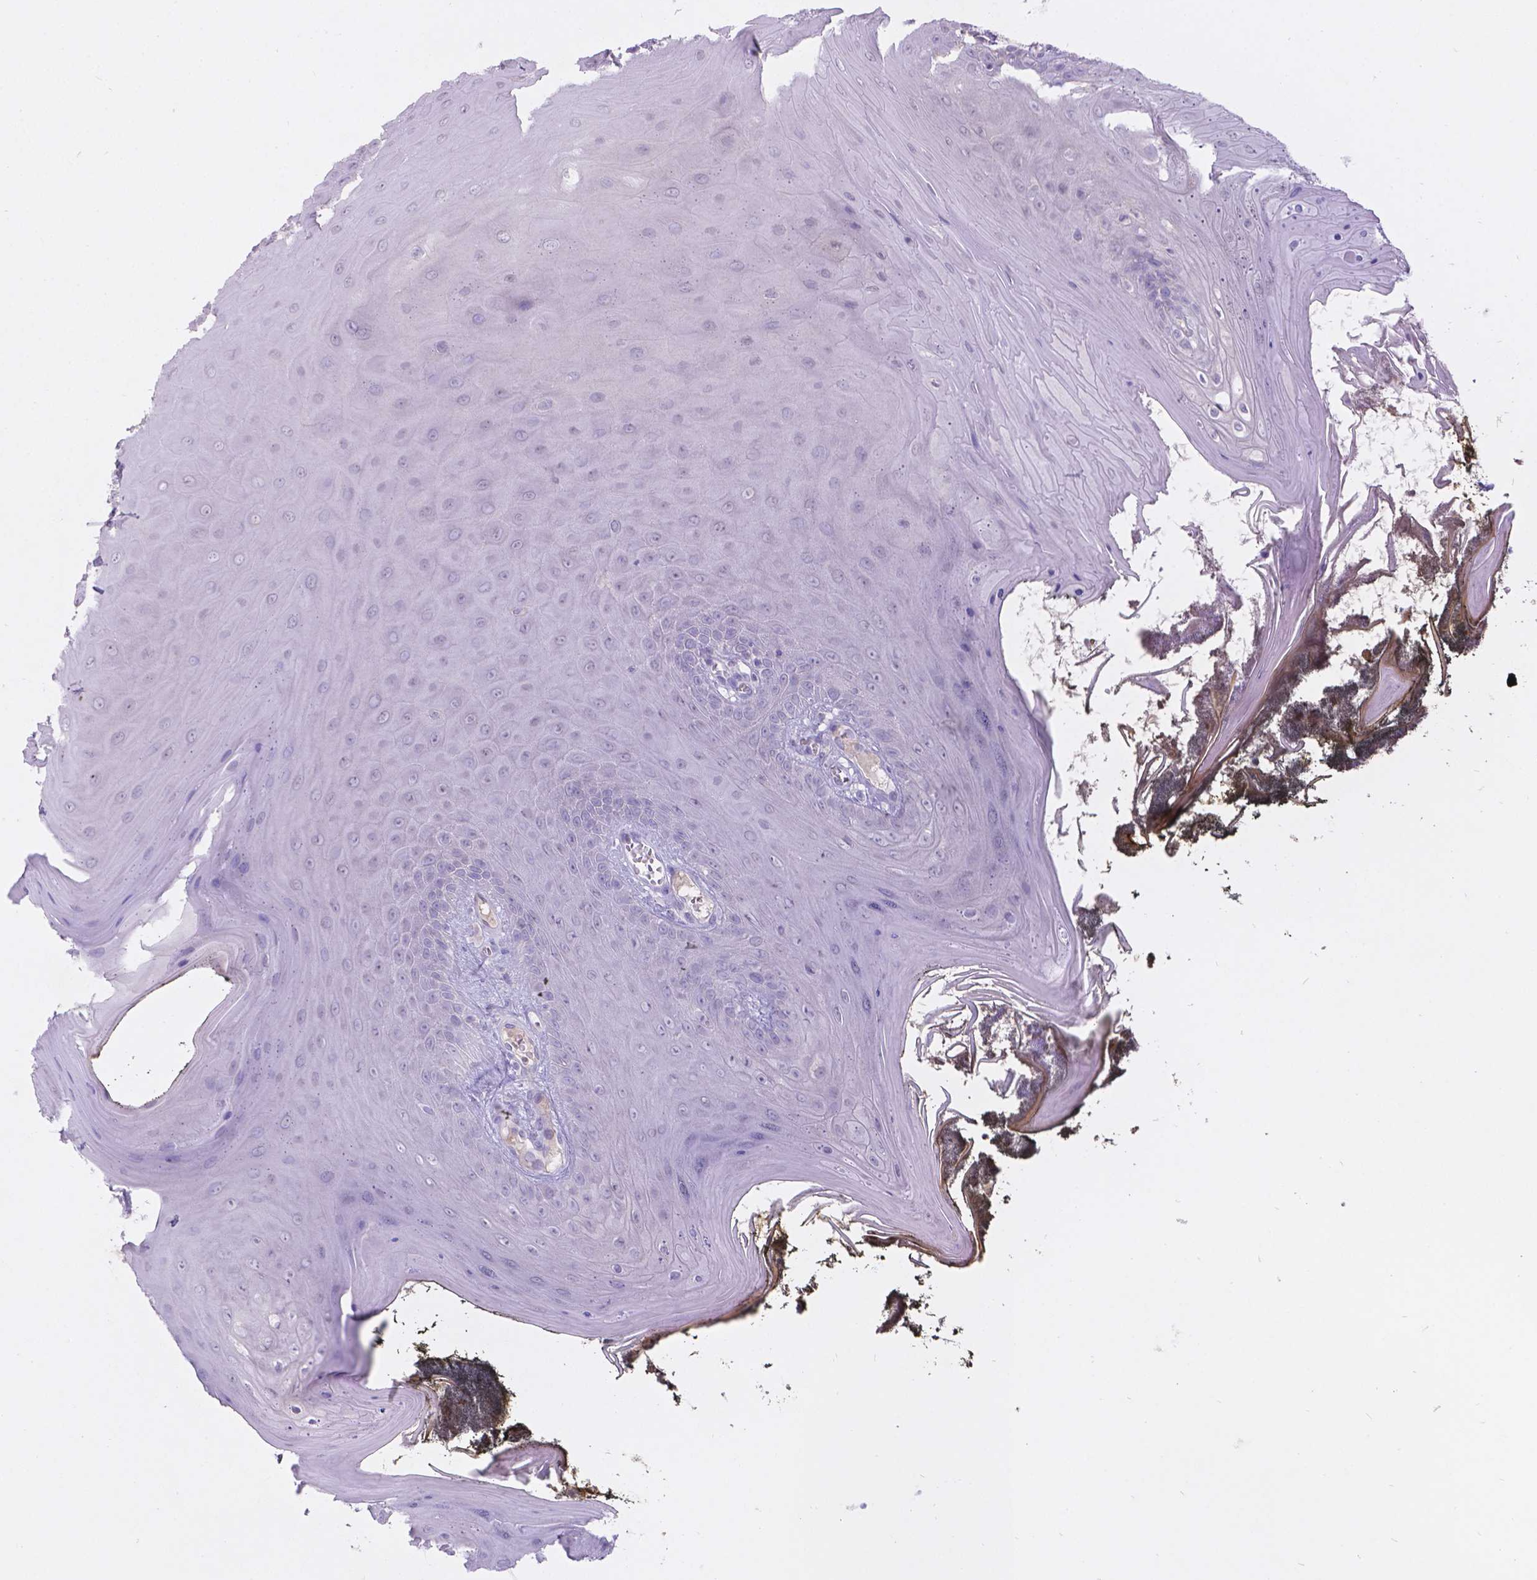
{"staining": {"intensity": "negative", "quantity": "none", "location": "none"}, "tissue": "oral mucosa", "cell_type": "Squamous epithelial cells", "image_type": "normal", "snomed": [{"axis": "morphology", "description": "Normal tissue, NOS"}, {"axis": "topography", "description": "Oral tissue"}], "caption": "Immunohistochemistry micrograph of benign oral mucosa: oral mucosa stained with DAB (3,3'-diaminobenzidine) exhibits no significant protein staining in squamous epithelial cells. (DAB immunohistochemistry visualized using brightfield microscopy, high magnification).", "gene": "DCAF4L1", "patient": {"sex": "male", "age": 9}}